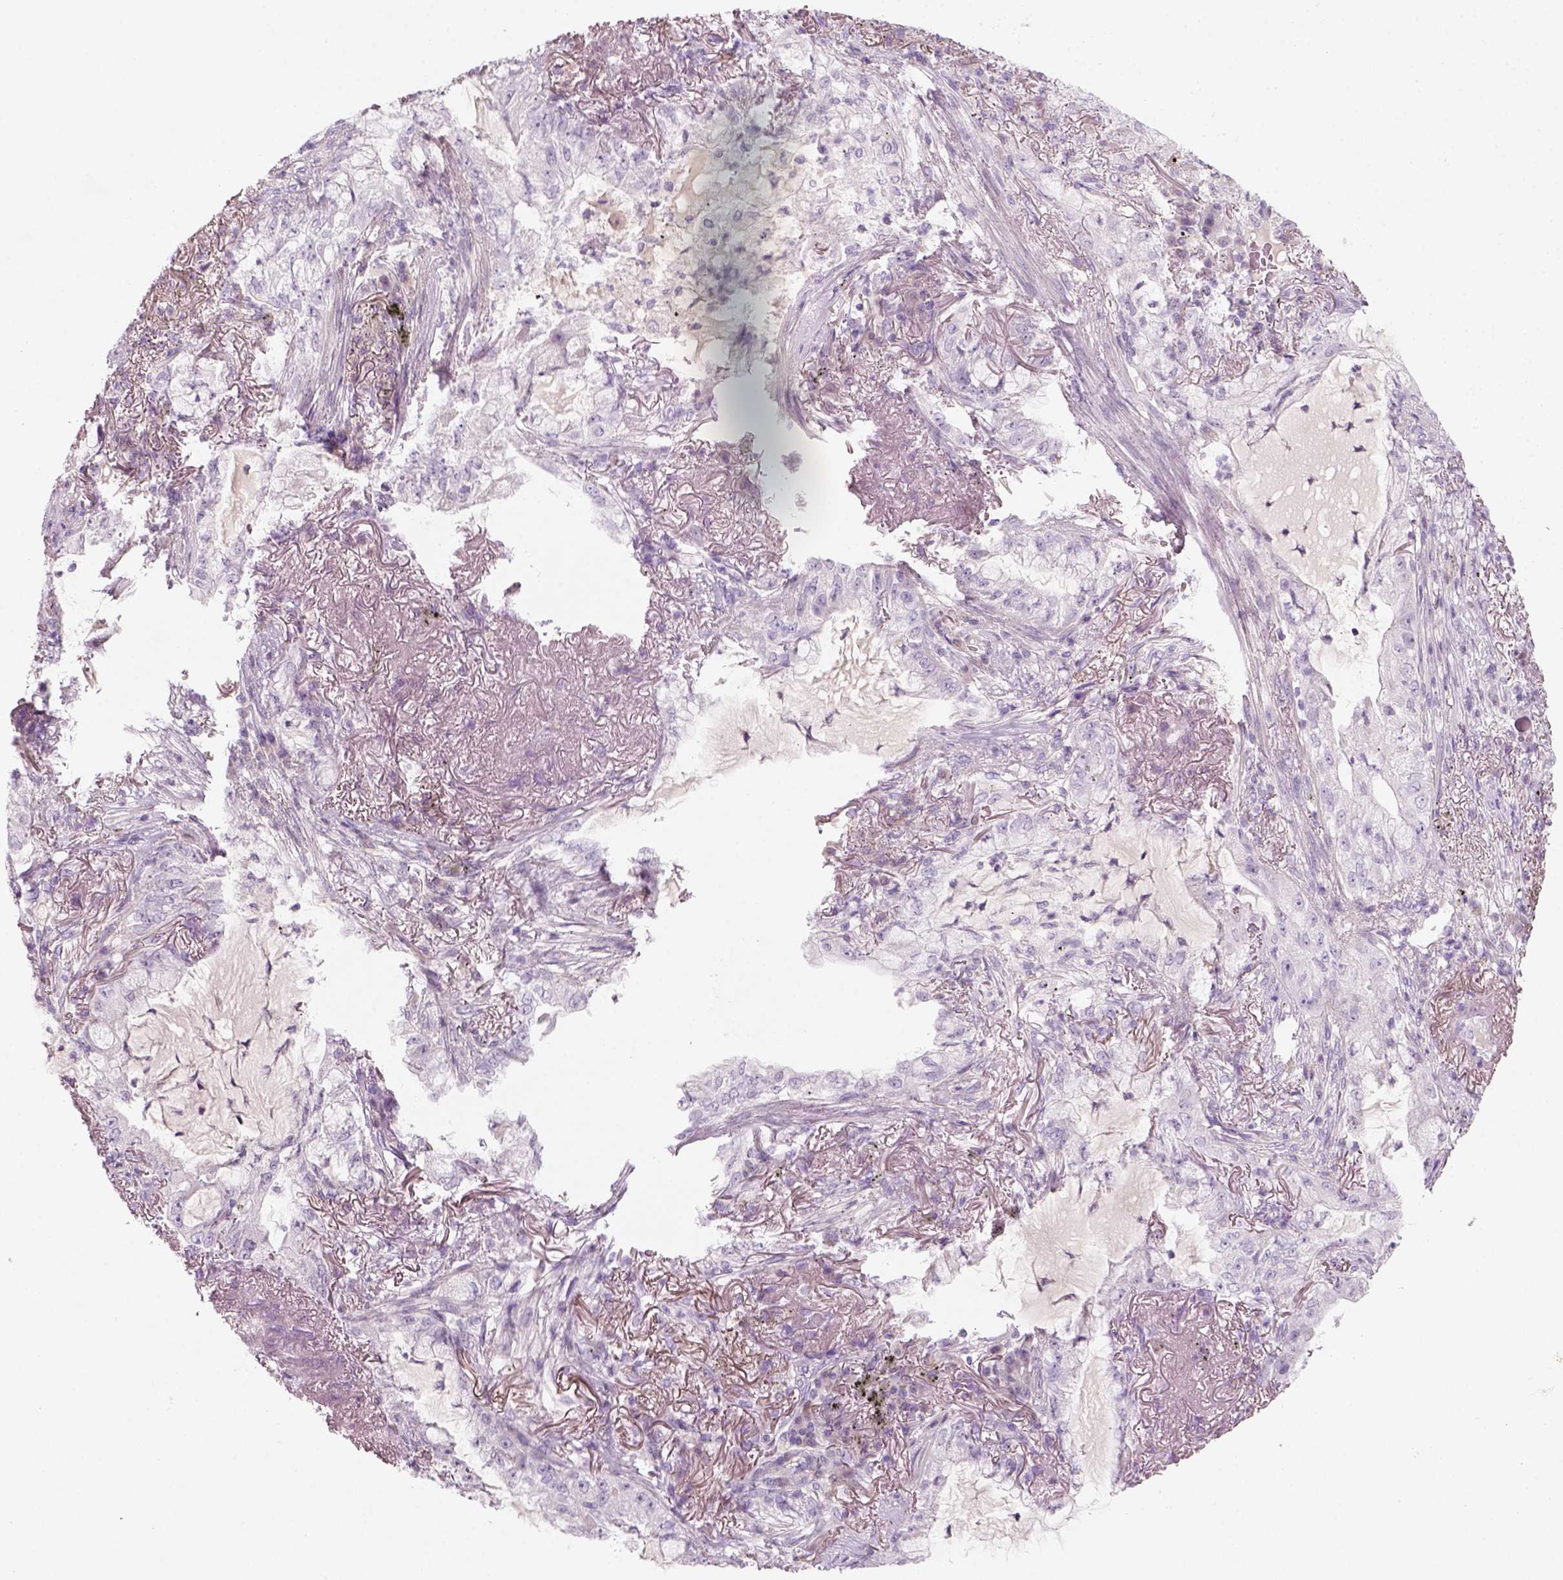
{"staining": {"intensity": "negative", "quantity": "none", "location": "none"}, "tissue": "lung cancer", "cell_type": "Tumor cells", "image_type": "cancer", "snomed": [{"axis": "morphology", "description": "Adenocarcinoma, NOS"}, {"axis": "topography", "description": "Lung"}], "caption": "Immunohistochemical staining of human lung cancer shows no significant expression in tumor cells. (DAB (3,3'-diaminobenzidine) immunohistochemistry (IHC) with hematoxylin counter stain).", "gene": "KRT25", "patient": {"sex": "female", "age": 73}}